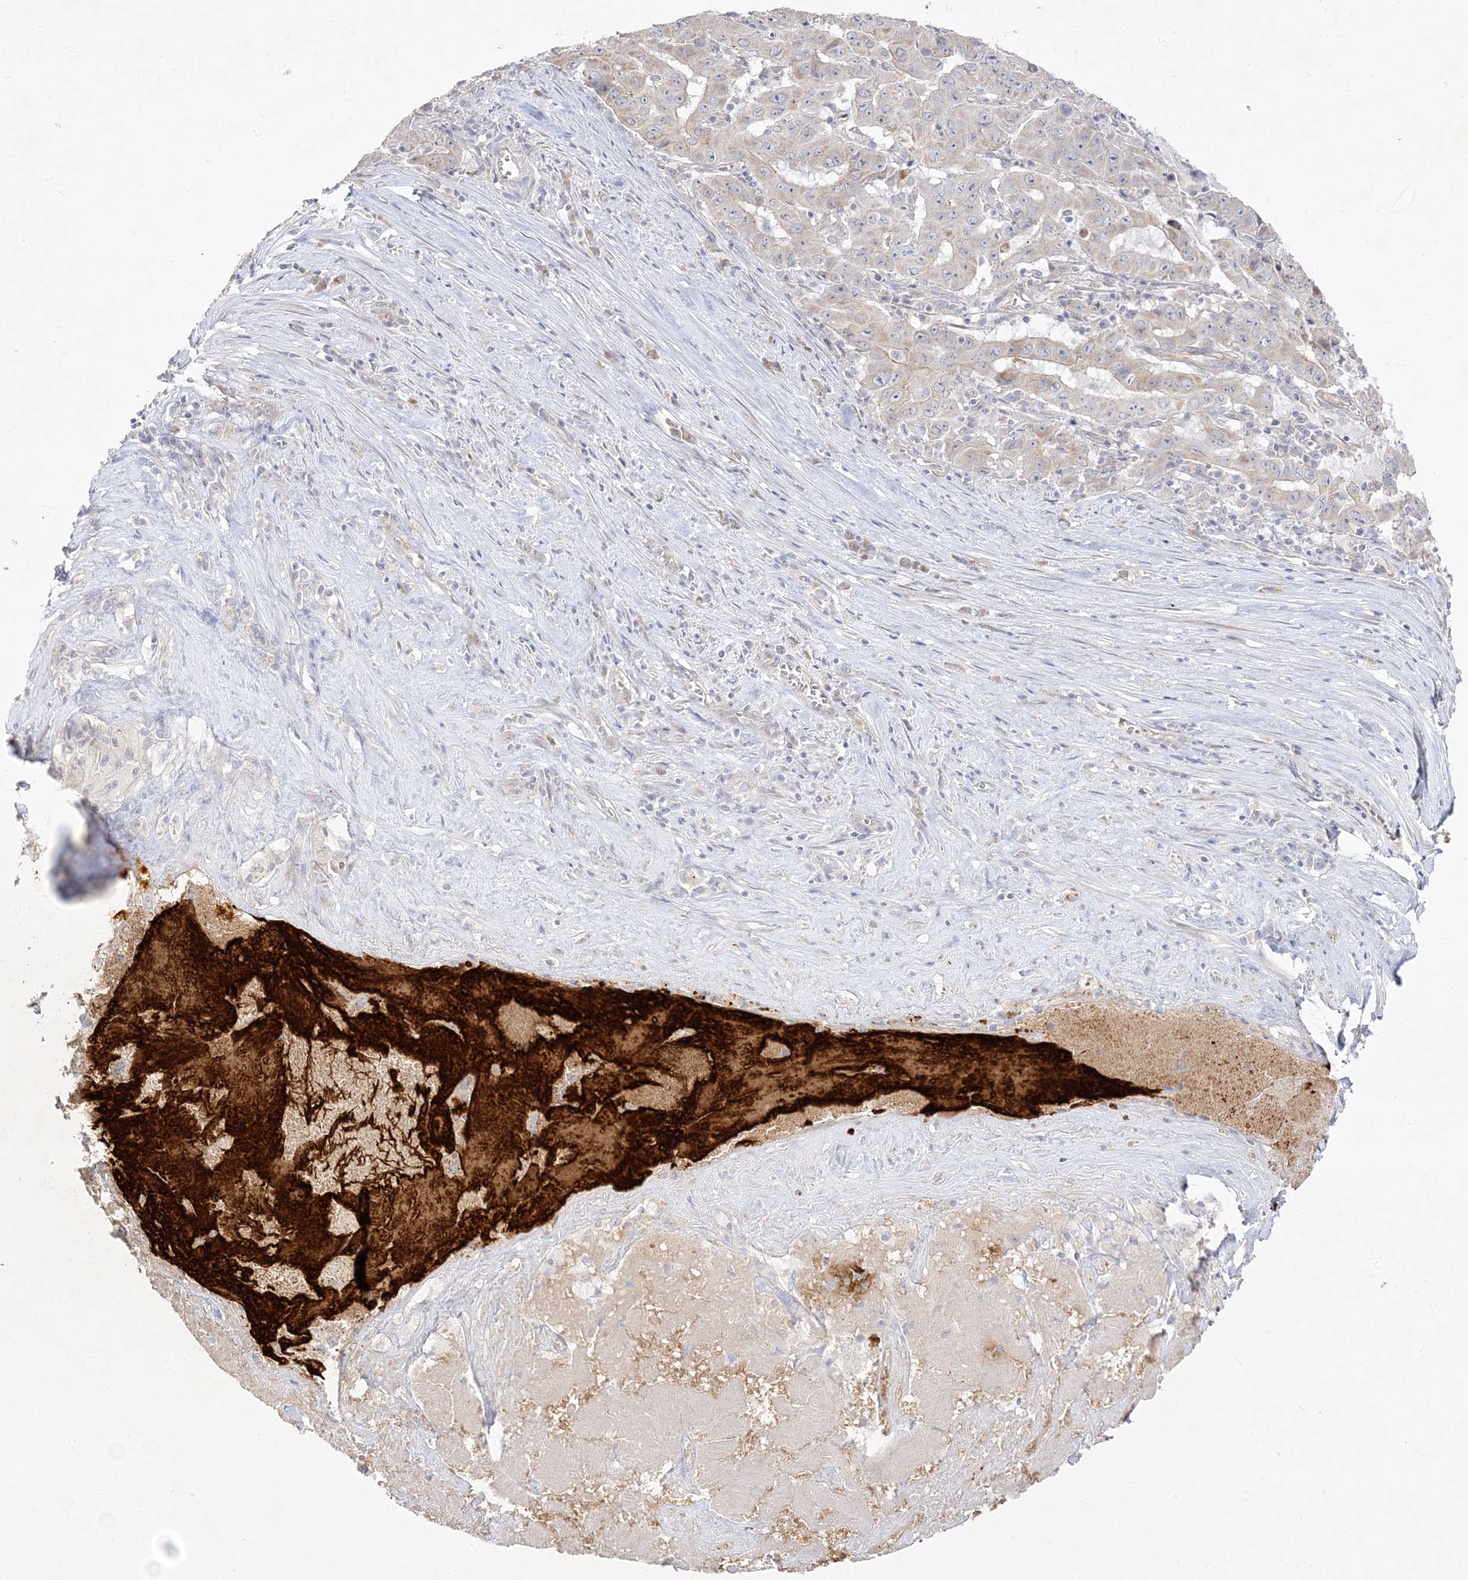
{"staining": {"intensity": "weak", "quantity": "<25%", "location": "cytoplasmic/membranous"}, "tissue": "pancreatic cancer", "cell_type": "Tumor cells", "image_type": "cancer", "snomed": [{"axis": "morphology", "description": "Adenocarcinoma, NOS"}, {"axis": "topography", "description": "Pancreas"}], "caption": "The image reveals no significant staining in tumor cells of pancreatic adenocarcinoma.", "gene": "TRANK1", "patient": {"sex": "male", "age": 63}}